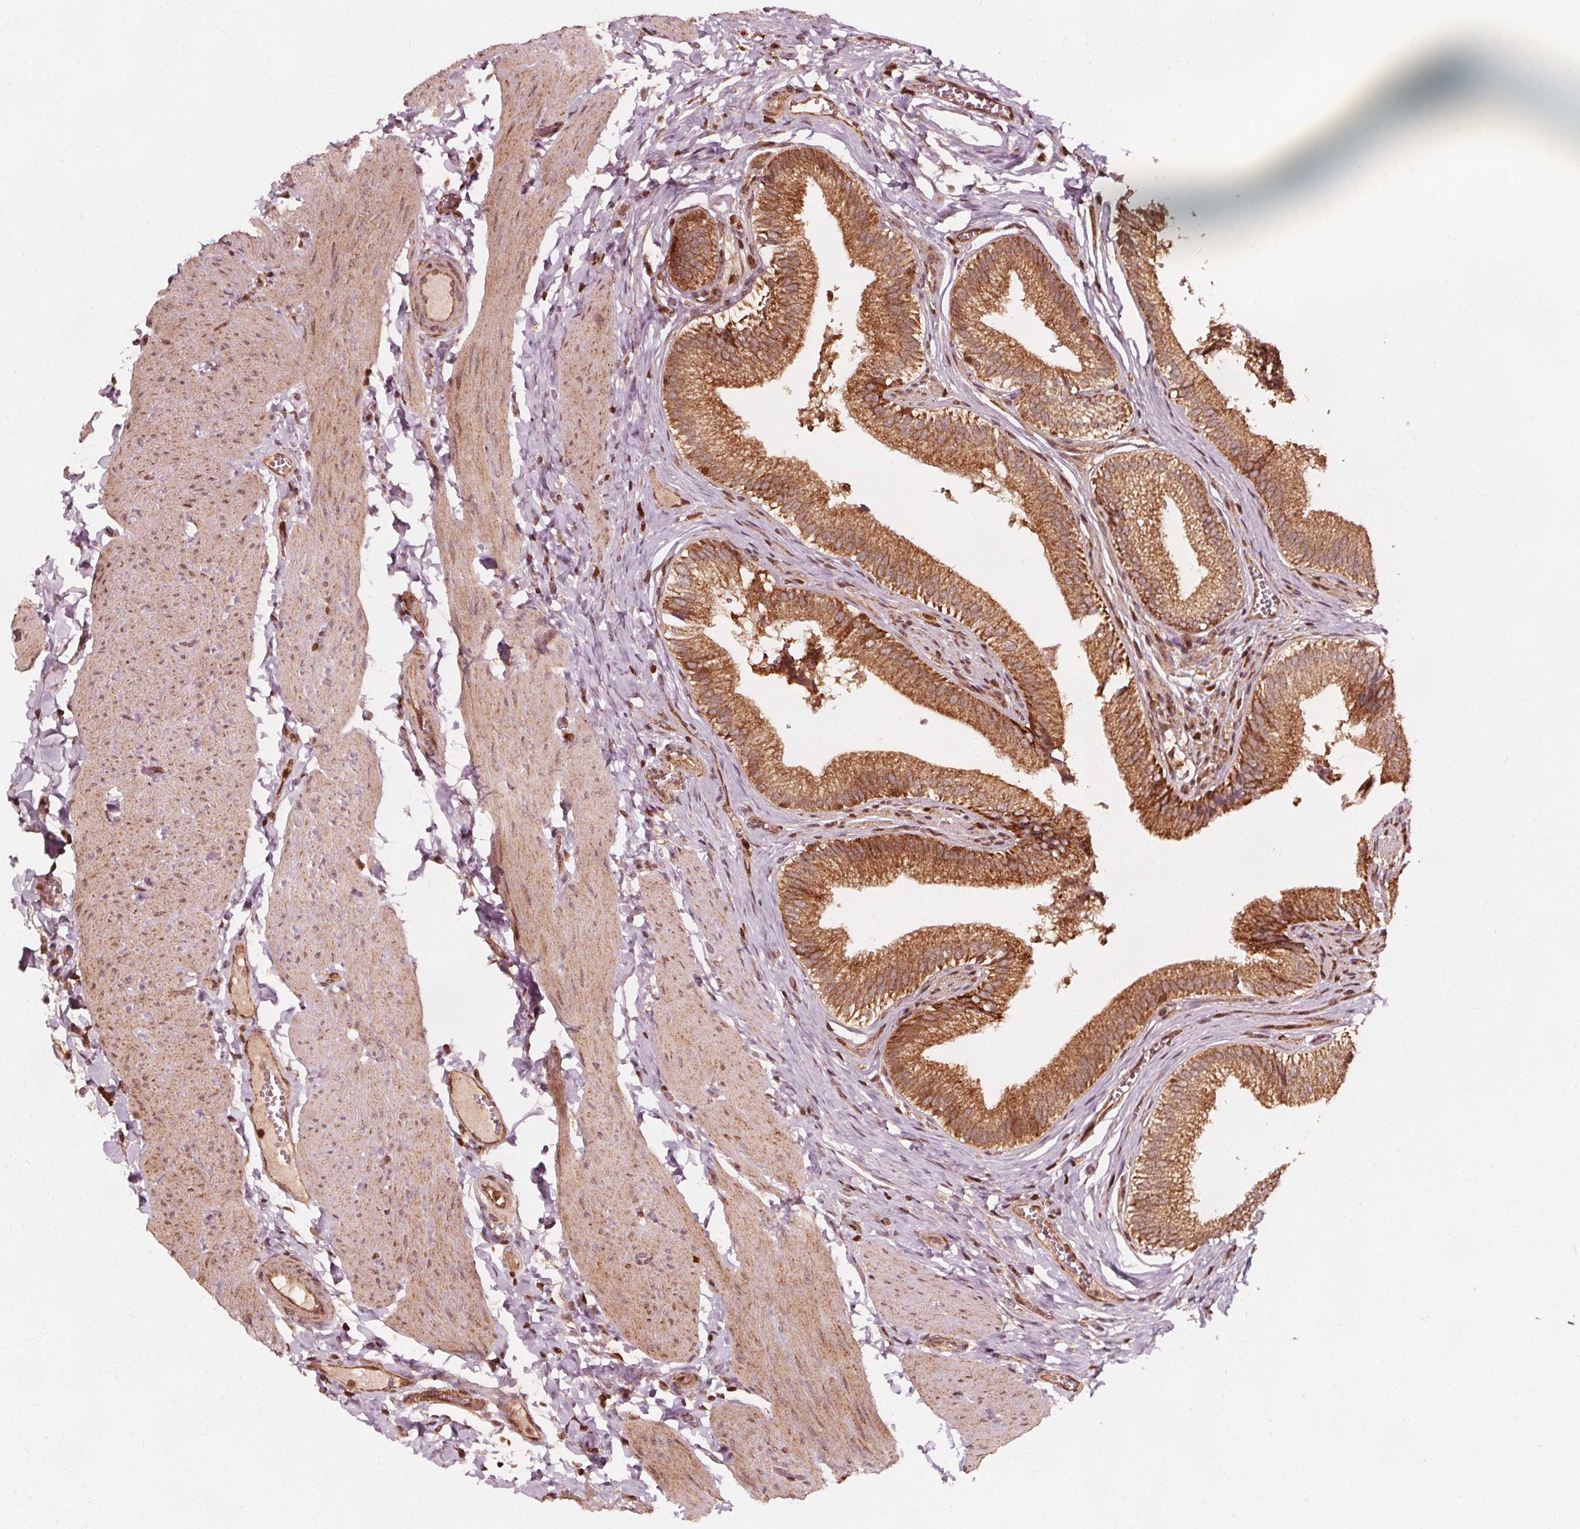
{"staining": {"intensity": "strong", "quantity": ">75%", "location": "cytoplasmic/membranous"}, "tissue": "gallbladder", "cell_type": "Glandular cells", "image_type": "normal", "snomed": [{"axis": "morphology", "description": "Normal tissue, NOS"}, {"axis": "topography", "description": "Gallbladder"}, {"axis": "topography", "description": "Peripheral nerve tissue"}], "caption": "Glandular cells show high levels of strong cytoplasmic/membranous expression in approximately >75% of cells in unremarkable gallbladder. (IHC, brightfield microscopy, high magnification).", "gene": "AIP", "patient": {"sex": "male", "age": 17}}